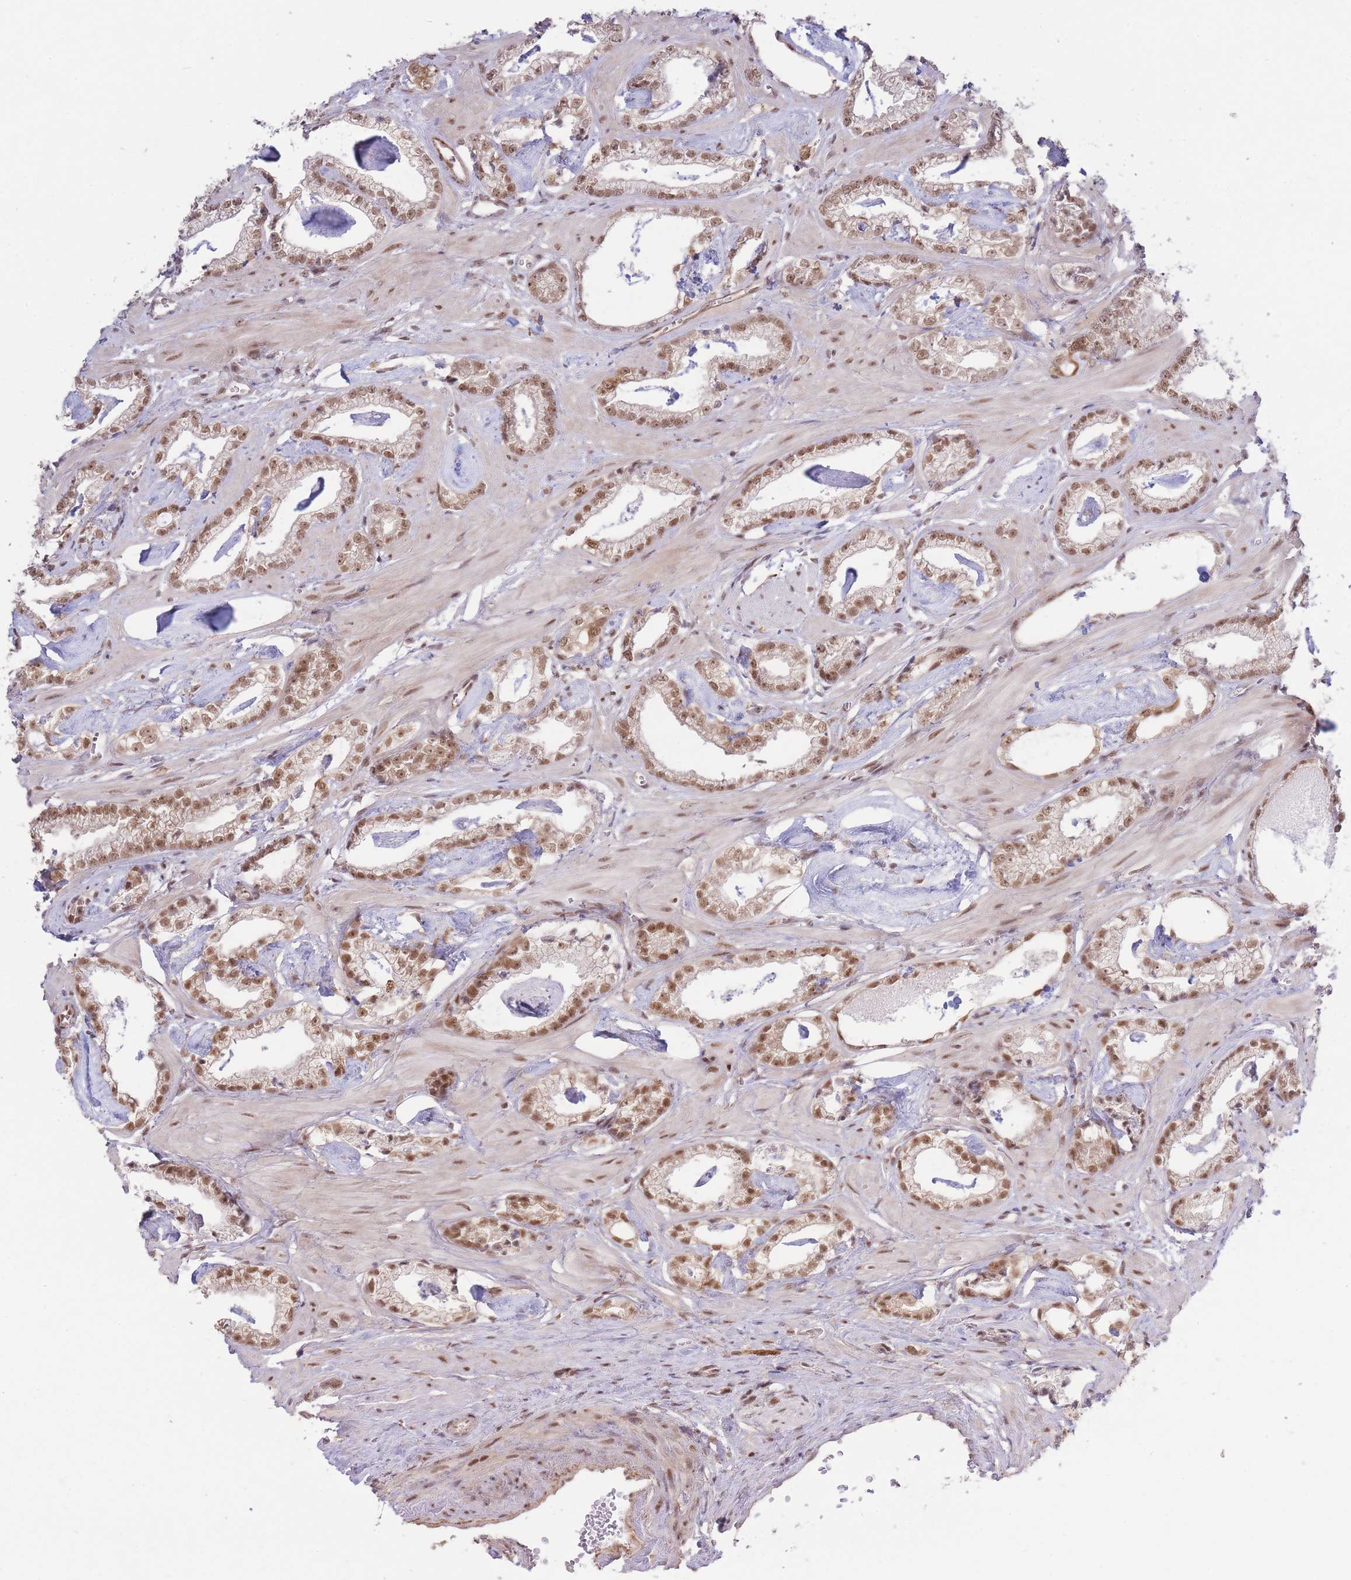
{"staining": {"intensity": "moderate", "quantity": ">75%", "location": "nuclear"}, "tissue": "prostate cancer", "cell_type": "Tumor cells", "image_type": "cancer", "snomed": [{"axis": "morphology", "description": "Adenocarcinoma, Low grade"}, {"axis": "topography", "description": "Prostate"}], "caption": "DAB (3,3'-diaminobenzidine) immunohistochemical staining of human low-grade adenocarcinoma (prostate) reveals moderate nuclear protein positivity in about >75% of tumor cells.", "gene": "CARD8", "patient": {"sex": "male", "age": 60}}